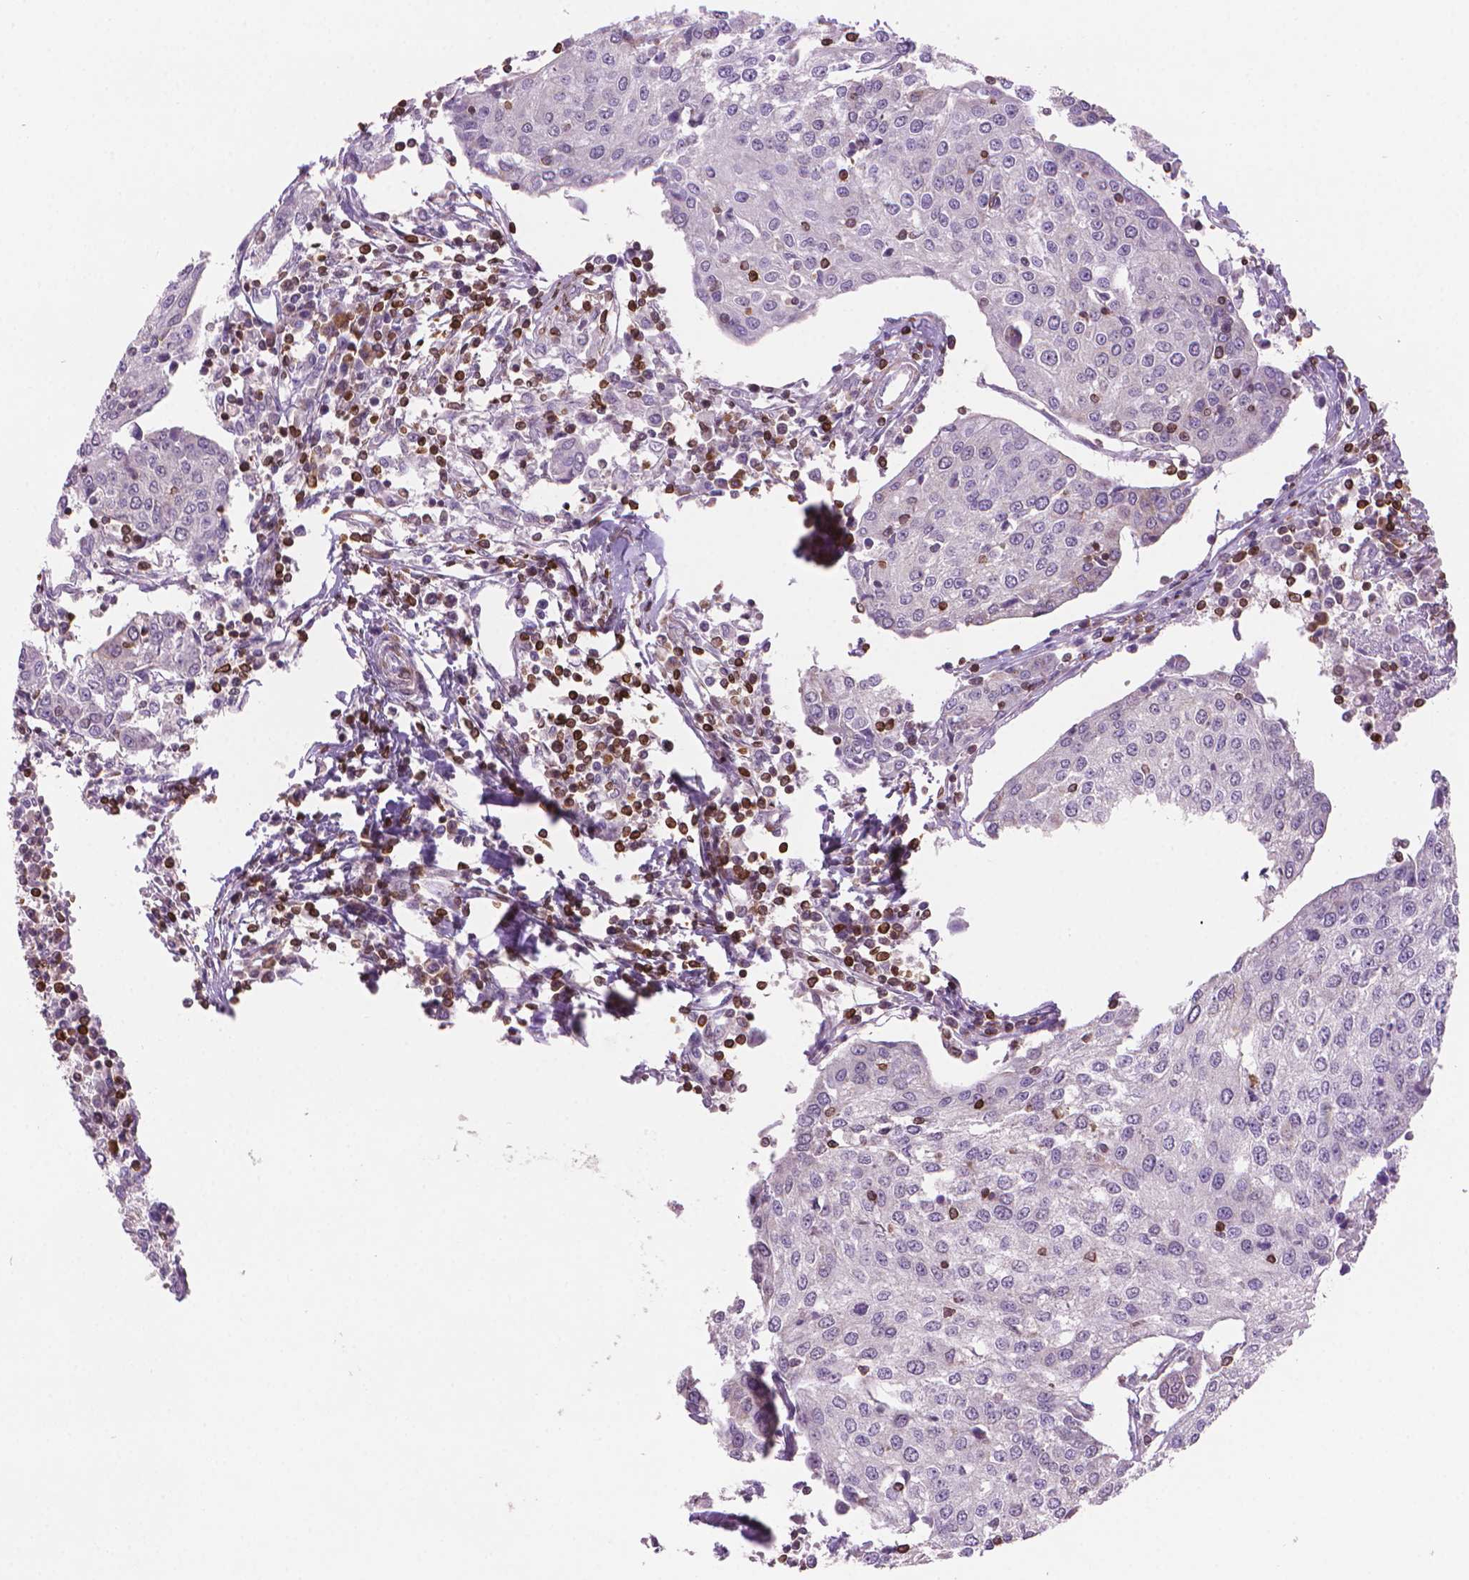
{"staining": {"intensity": "negative", "quantity": "none", "location": "none"}, "tissue": "urothelial cancer", "cell_type": "Tumor cells", "image_type": "cancer", "snomed": [{"axis": "morphology", "description": "Urothelial carcinoma, High grade"}, {"axis": "topography", "description": "Urinary bladder"}], "caption": "DAB (3,3'-diaminobenzidine) immunohistochemical staining of urothelial carcinoma (high-grade) demonstrates no significant staining in tumor cells.", "gene": "BCL2", "patient": {"sex": "female", "age": 85}}